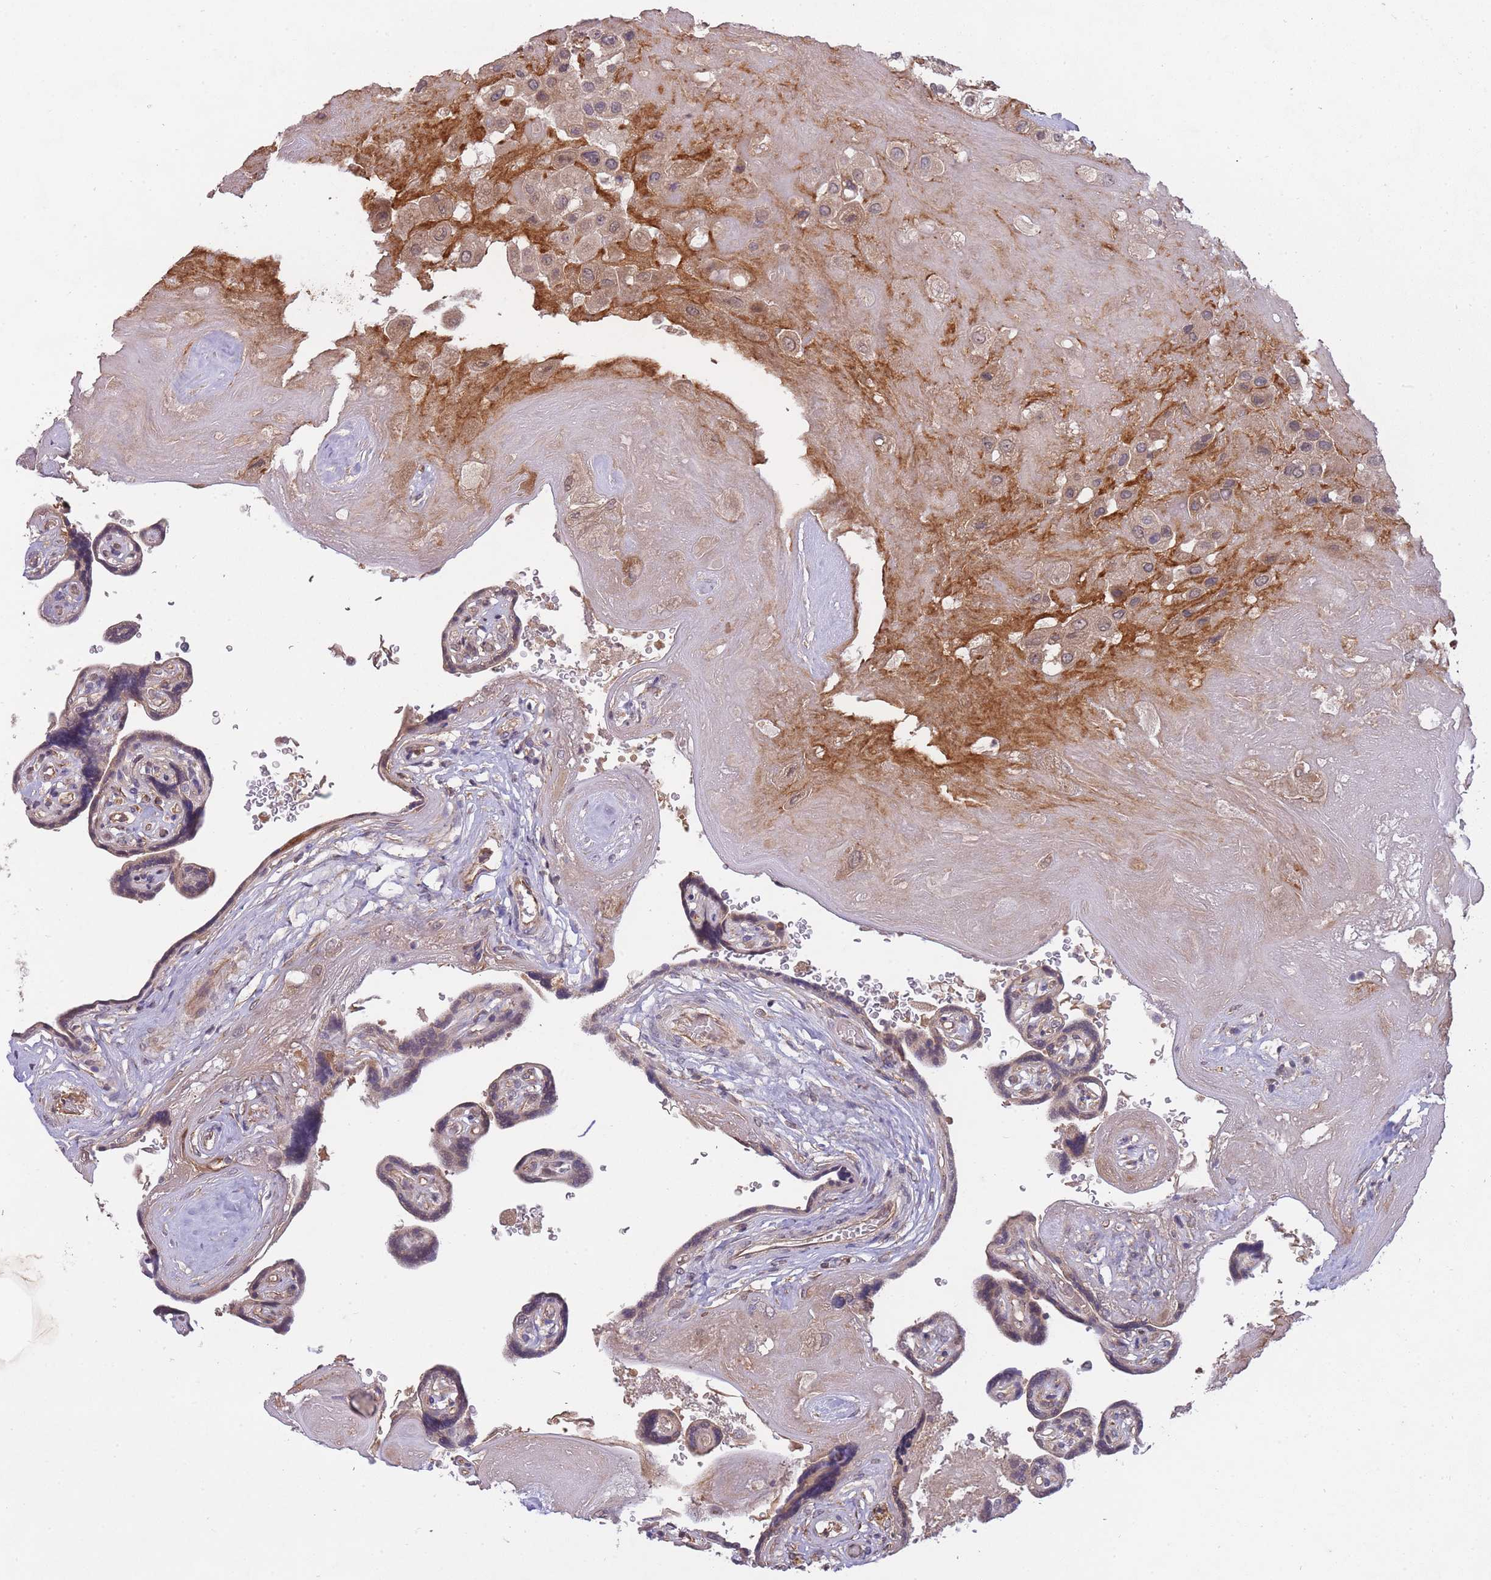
{"staining": {"intensity": "weak", "quantity": "25%-75%", "location": "cytoplasmic/membranous"}, "tissue": "placenta", "cell_type": "Decidual cells", "image_type": "normal", "snomed": [{"axis": "morphology", "description": "Normal tissue, NOS"}, {"axis": "topography", "description": "Placenta"}], "caption": "Decidual cells show low levels of weak cytoplasmic/membranous expression in about 25%-75% of cells in unremarkable human placenta.", "gene": "SMC6", "patient": {"sex": "female", "age": 32}}